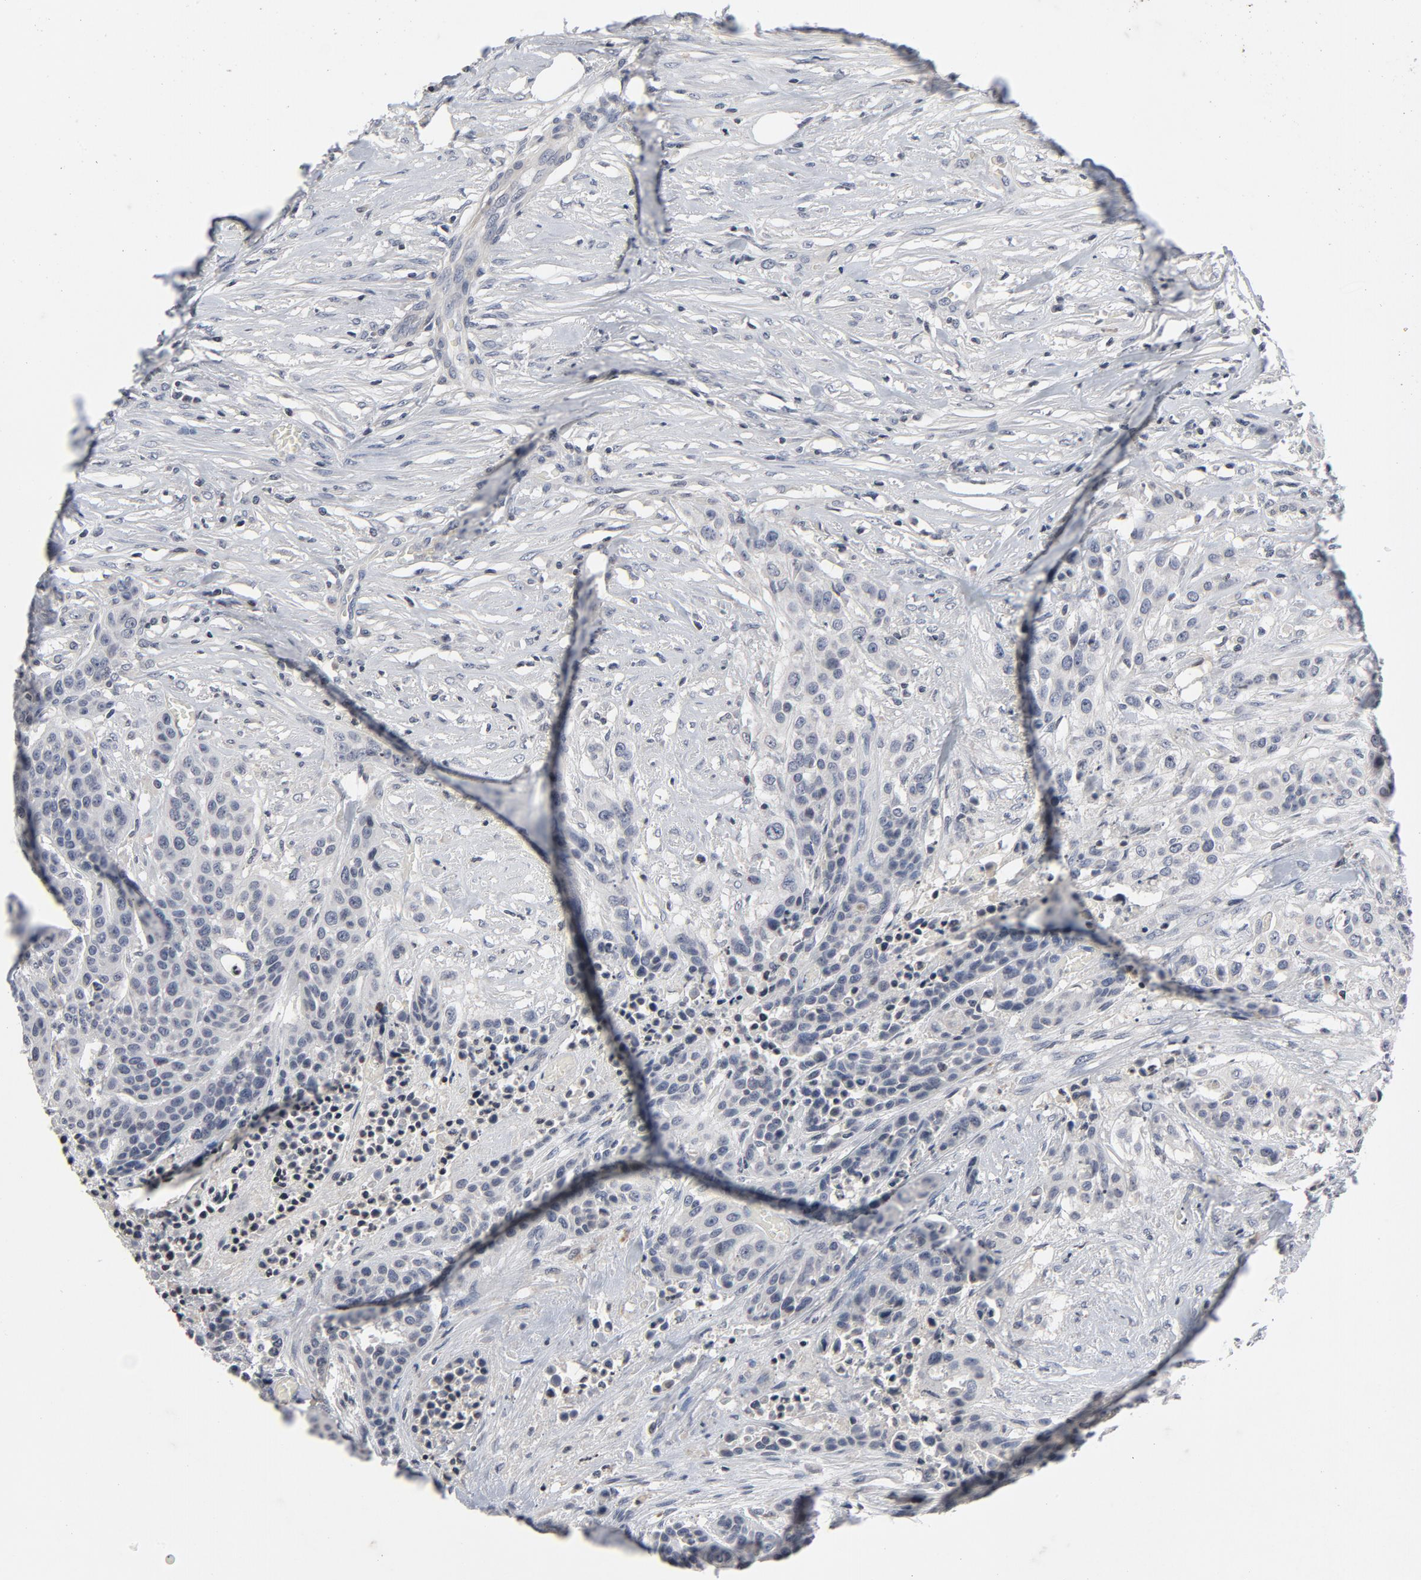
{"staining": {"intensity": "negative", "quantity": "none", "location": "none"}, "tissue": "urothelial cancer", "cell_type": "Tumor cells", "image_type": "cancer", "snomed": [{"axis": "morphology", "description": "Urothelial carcinoma, High grade"}, {"axis": "topography", "description": "Urinary bladder"}], "caption": "Urothelial carcinoma (high-grade) stained for a protein using immunohistochemistry demonstrates no staining tumor cells.", "gene": "TCL1A", "patient": {"sex": "male", "age": 74}}